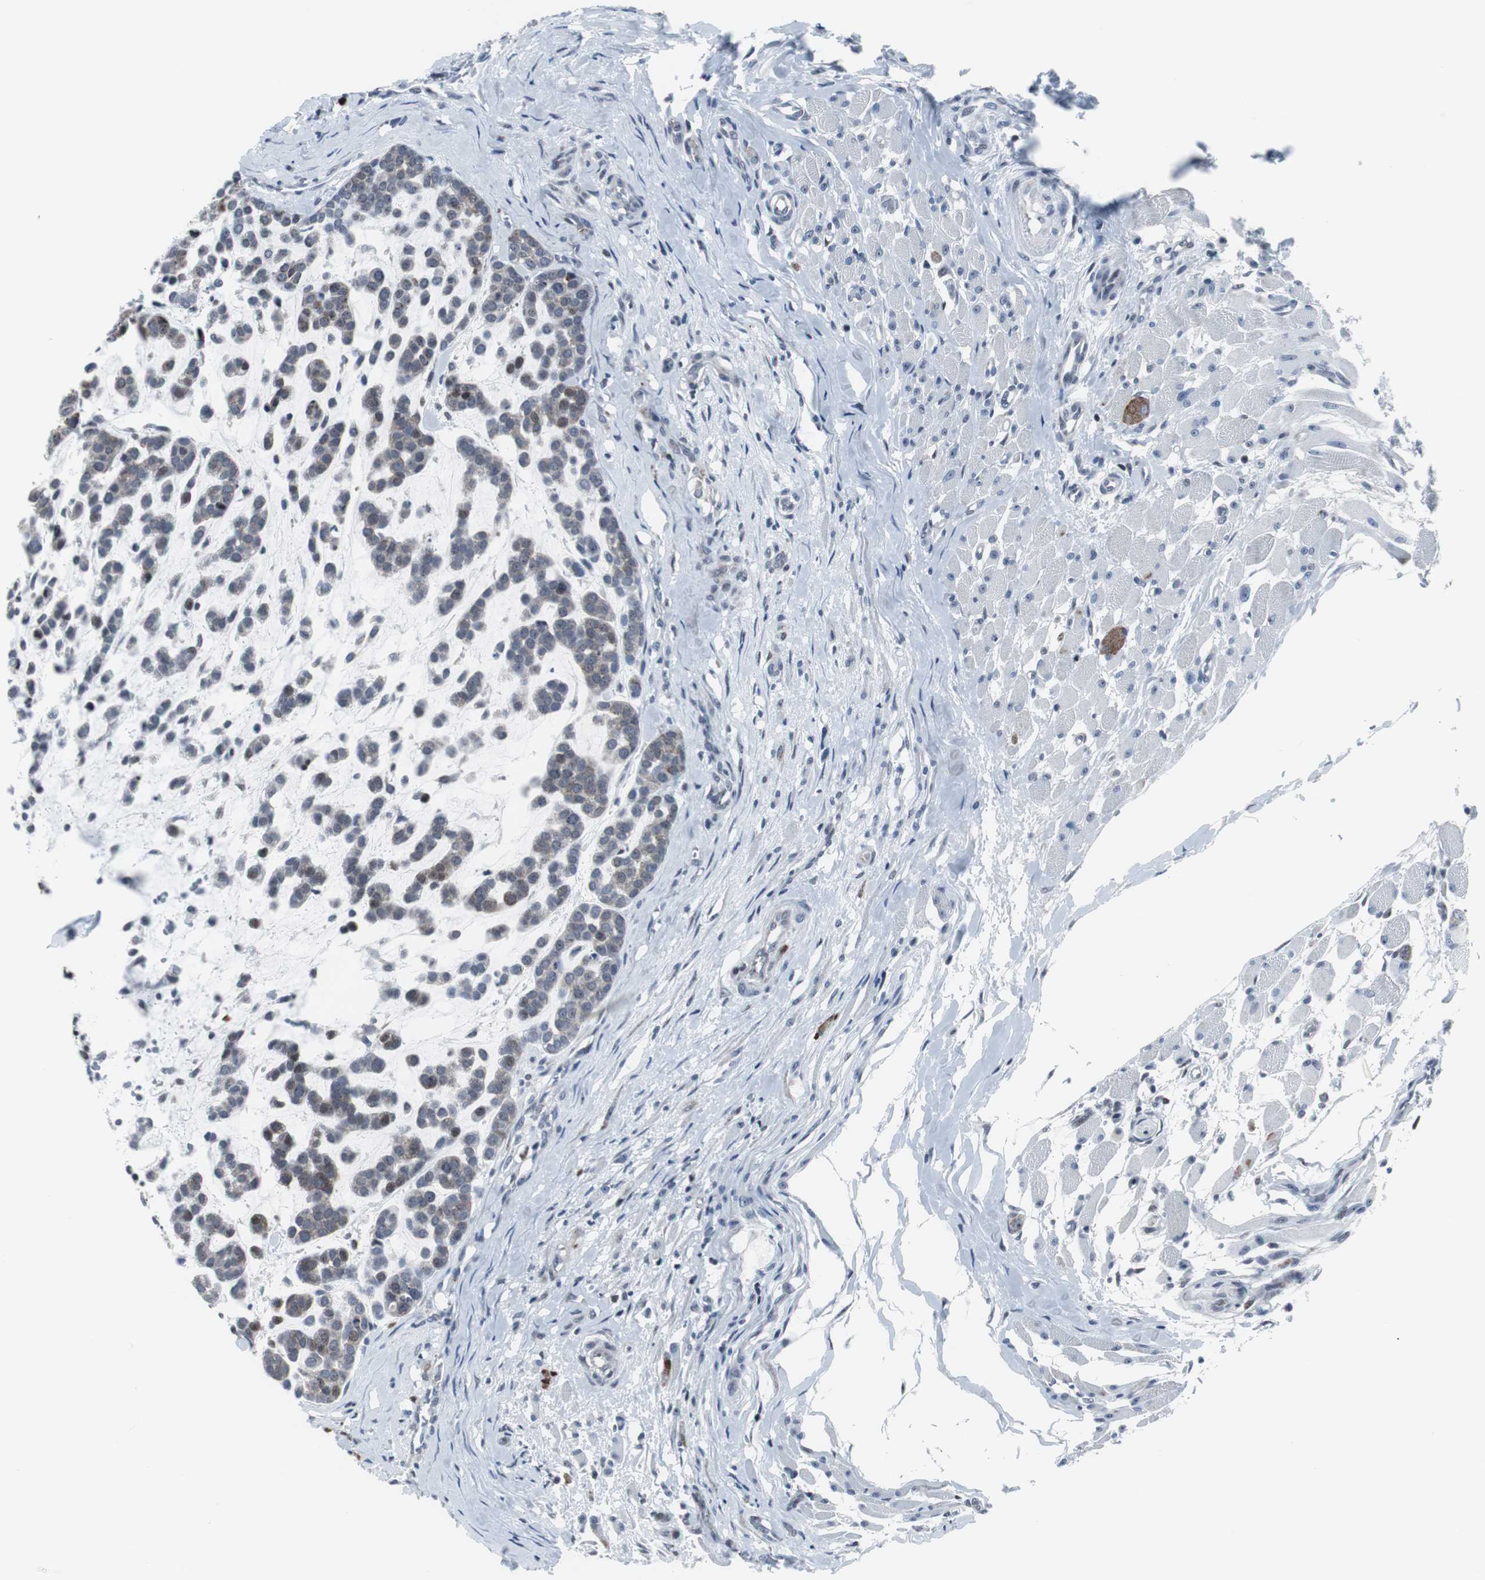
{"staining": {"intensity": "weak", "quantity": "<25%", "location": "cytoplasmic/membranous"}, "tissue": "head and neck cancer", "cell_type": "Tumor cells", "image_type": "cancer", "snomed": [{"axis": "morphology", "description": "Adenocarcinoma, NOS"}, {"axis": "morphology", "description": "Adenoma, NOS"}, {"axis": "topography", "description": "Head-Neck"}], "caption": "There is no significant staining in tumor cells of head and neck adenocarcinoma.", "gene": "DOK1", "patient": {"sex": "female", "age": 55}}